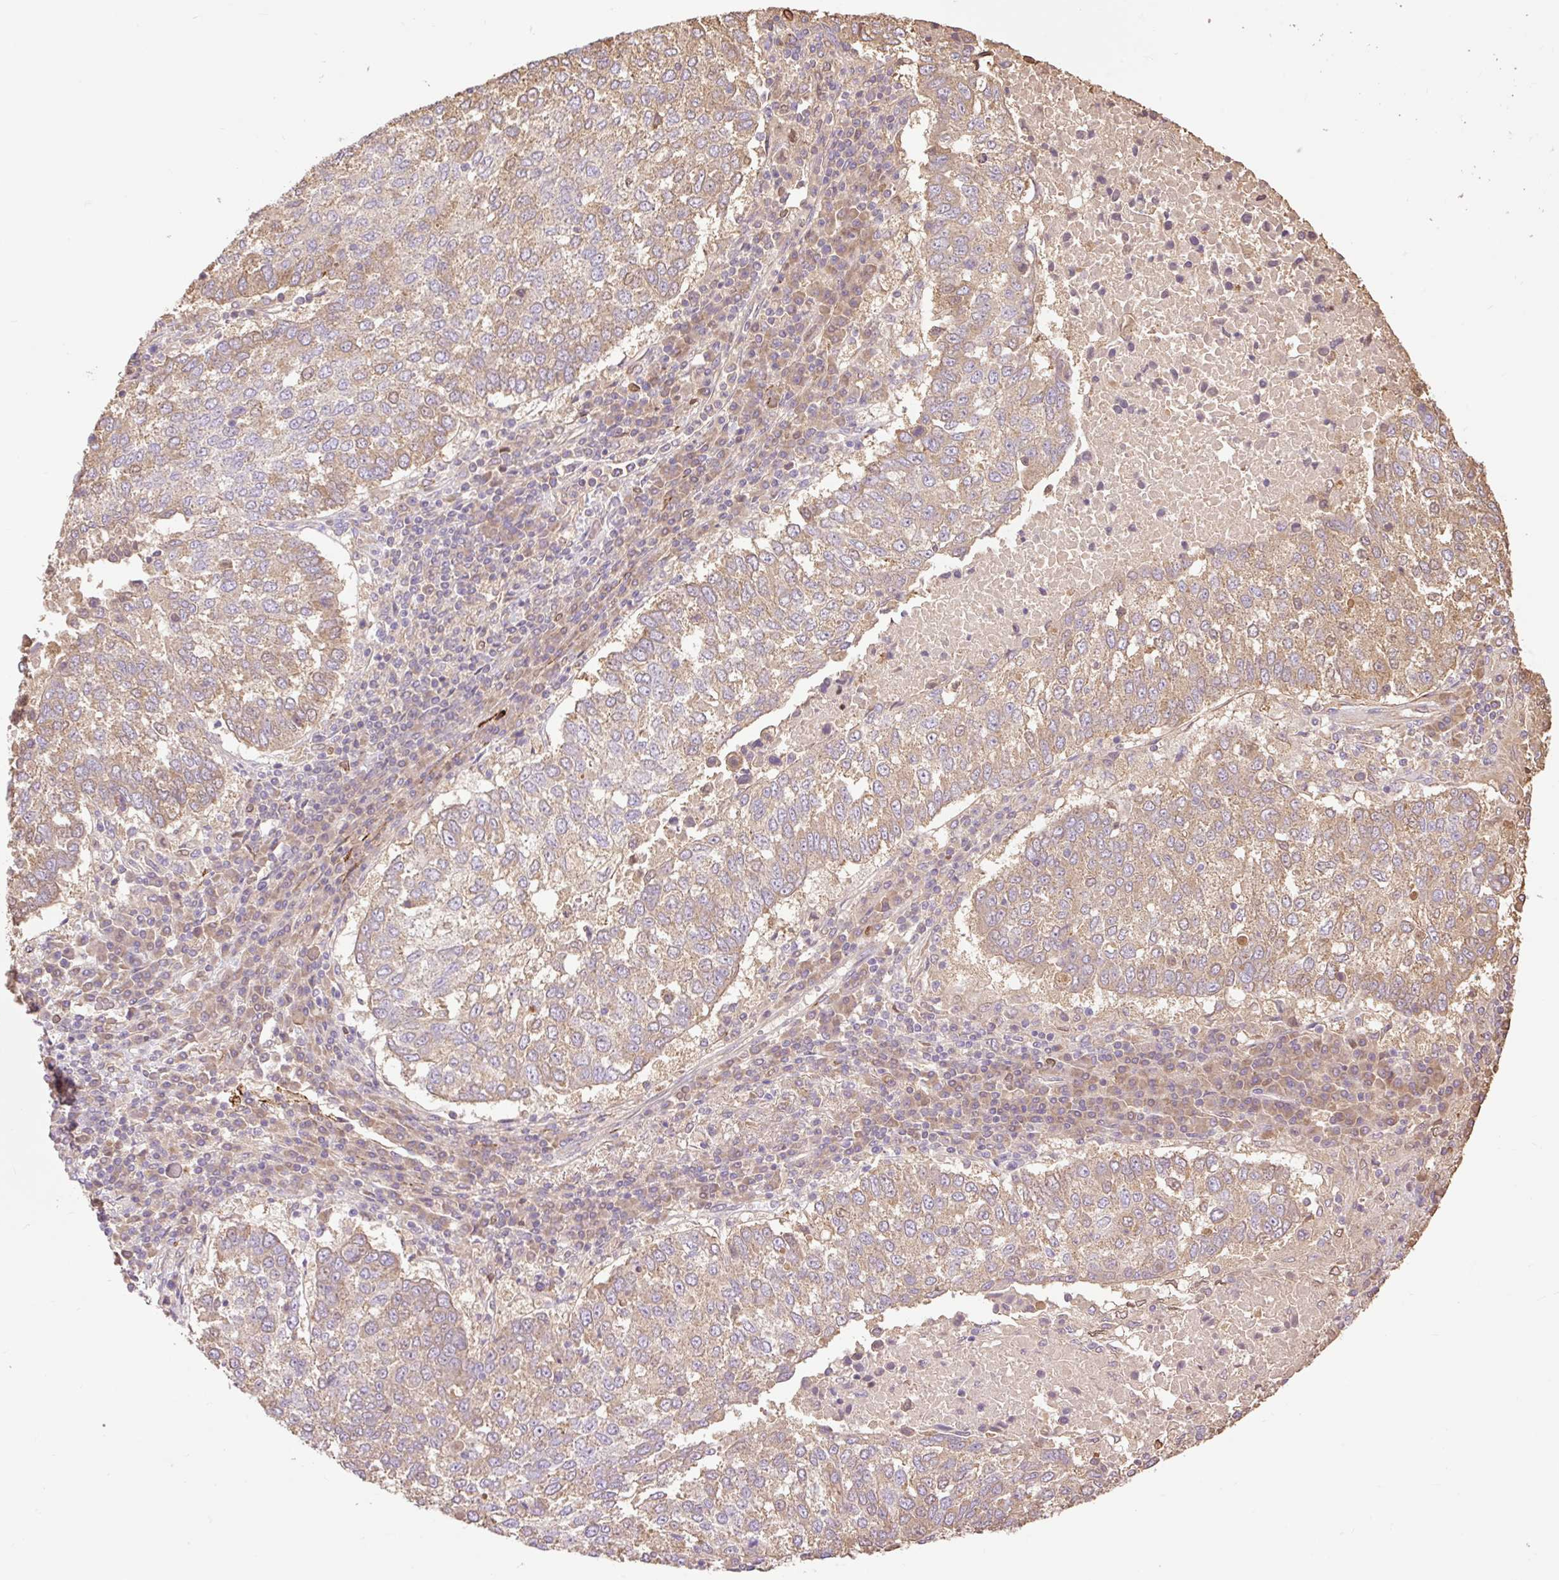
{"staining": {"intensity": "moderate", "quantity": "25%-75%", "location": "cytoplasmic/membranous"}, "tissue": "lung cancer", "cell_type": "Tumor cells", "image_type": "cancer", "snomed": [{"axis": "morphology", "description": "Squamous cell carcinoma, NOS"}, {"axis": "topography", "description": "Lung"}], "caption": "Tumor cells demonstrate medium levels of moderate cytoplasmic/membranous expression in approximately 25%-75% of cells in lung squamous cell carcinoma. Ihc stains the protein in brown and the nuclei are stained blue.", "gene": "DESI1", "patient": {"sex": "male", "age": 73}}